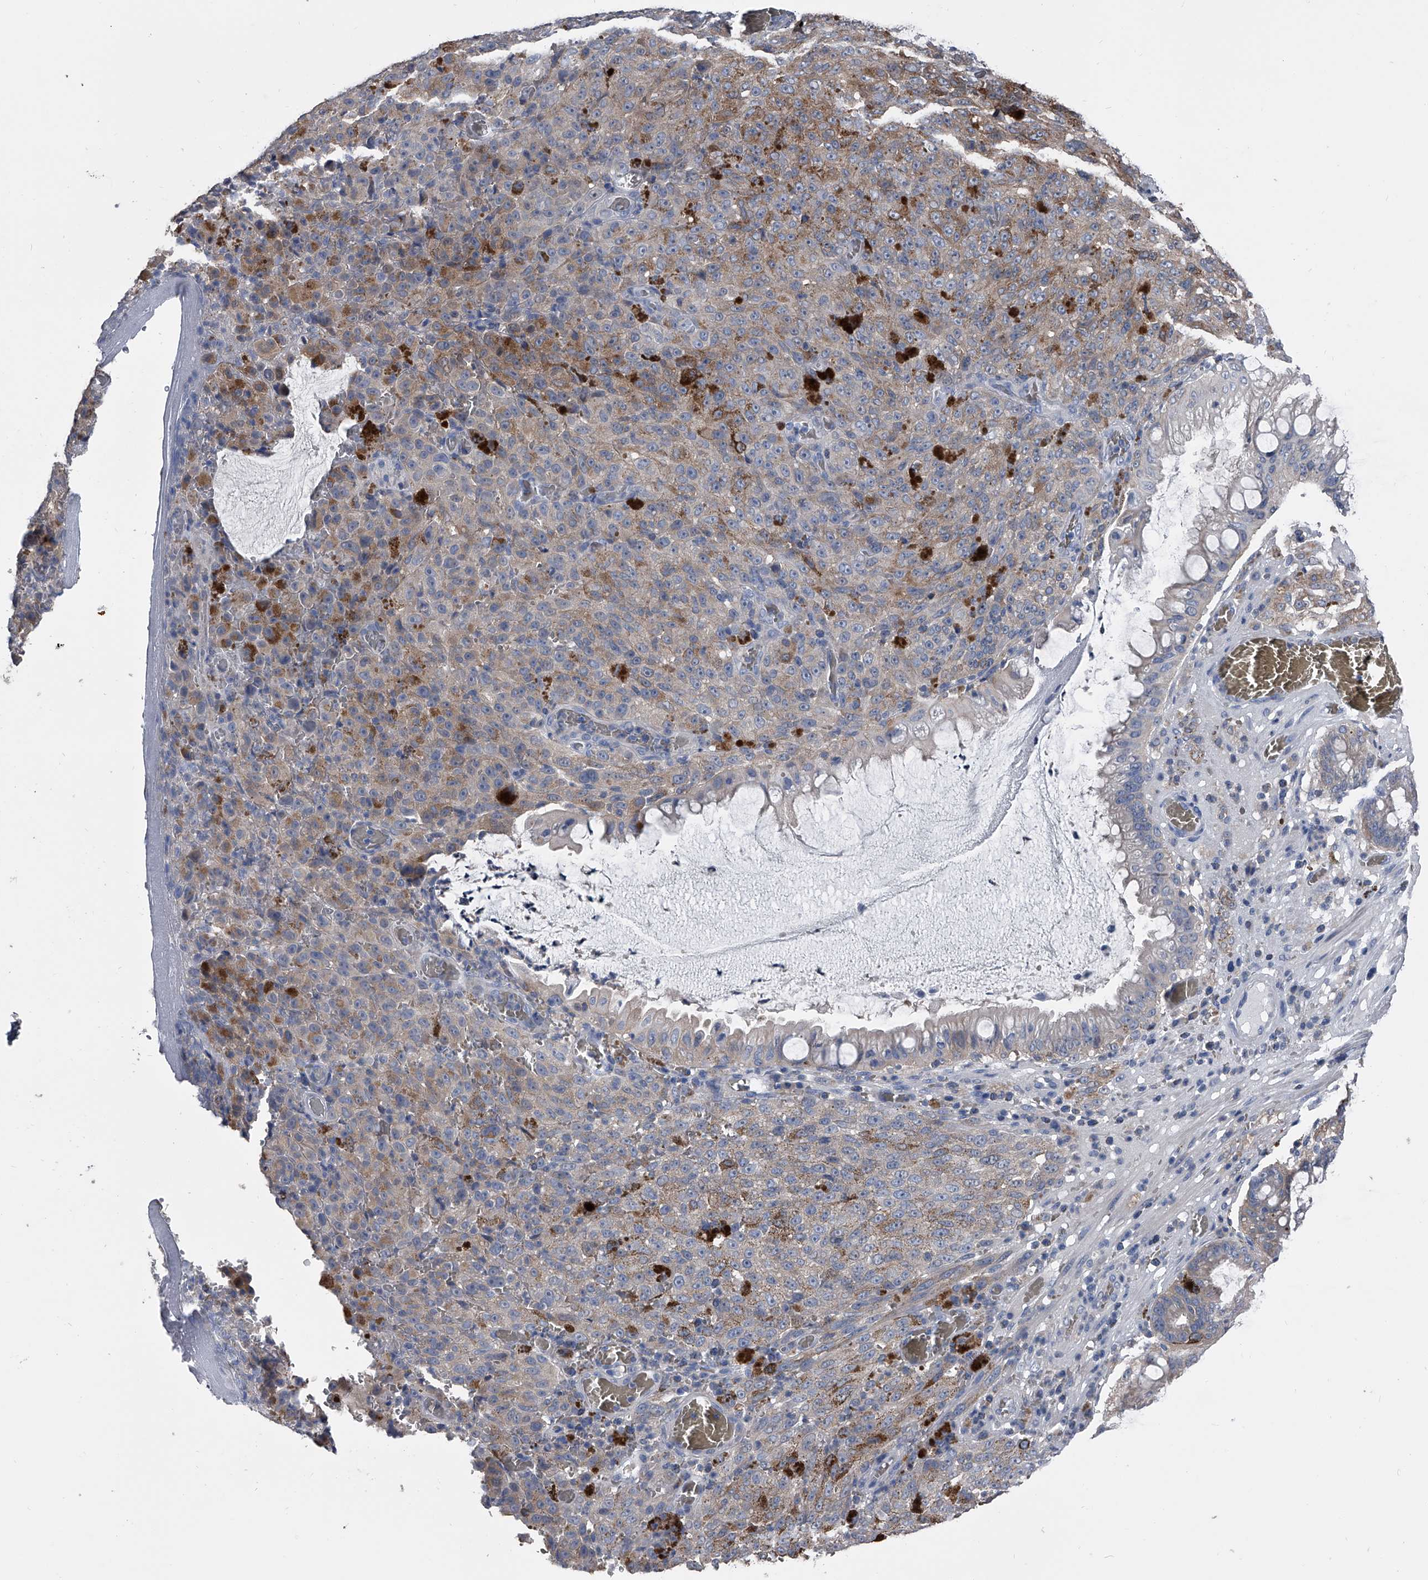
{"staining": {"intensity": "weak", "quantity": "25%-75%", "location": "cytoplasmic/membranous"}, "tissue": "melanoma", "cell_type": "Tumor cells", "image_type": "cancer", "snomed": [{"axis": "morphology", "description": "Malignant melanoma, NOS"}, {"axis": "topography", "description": "Rectum"}], "caption": "Protein staining of melanoma tissue displays weak cytoplasmic/membranous staining in approximately 25%-75% of tumor cells.", "gene": "KIF13A", "patient": {"sex": "female", "age": 81}}